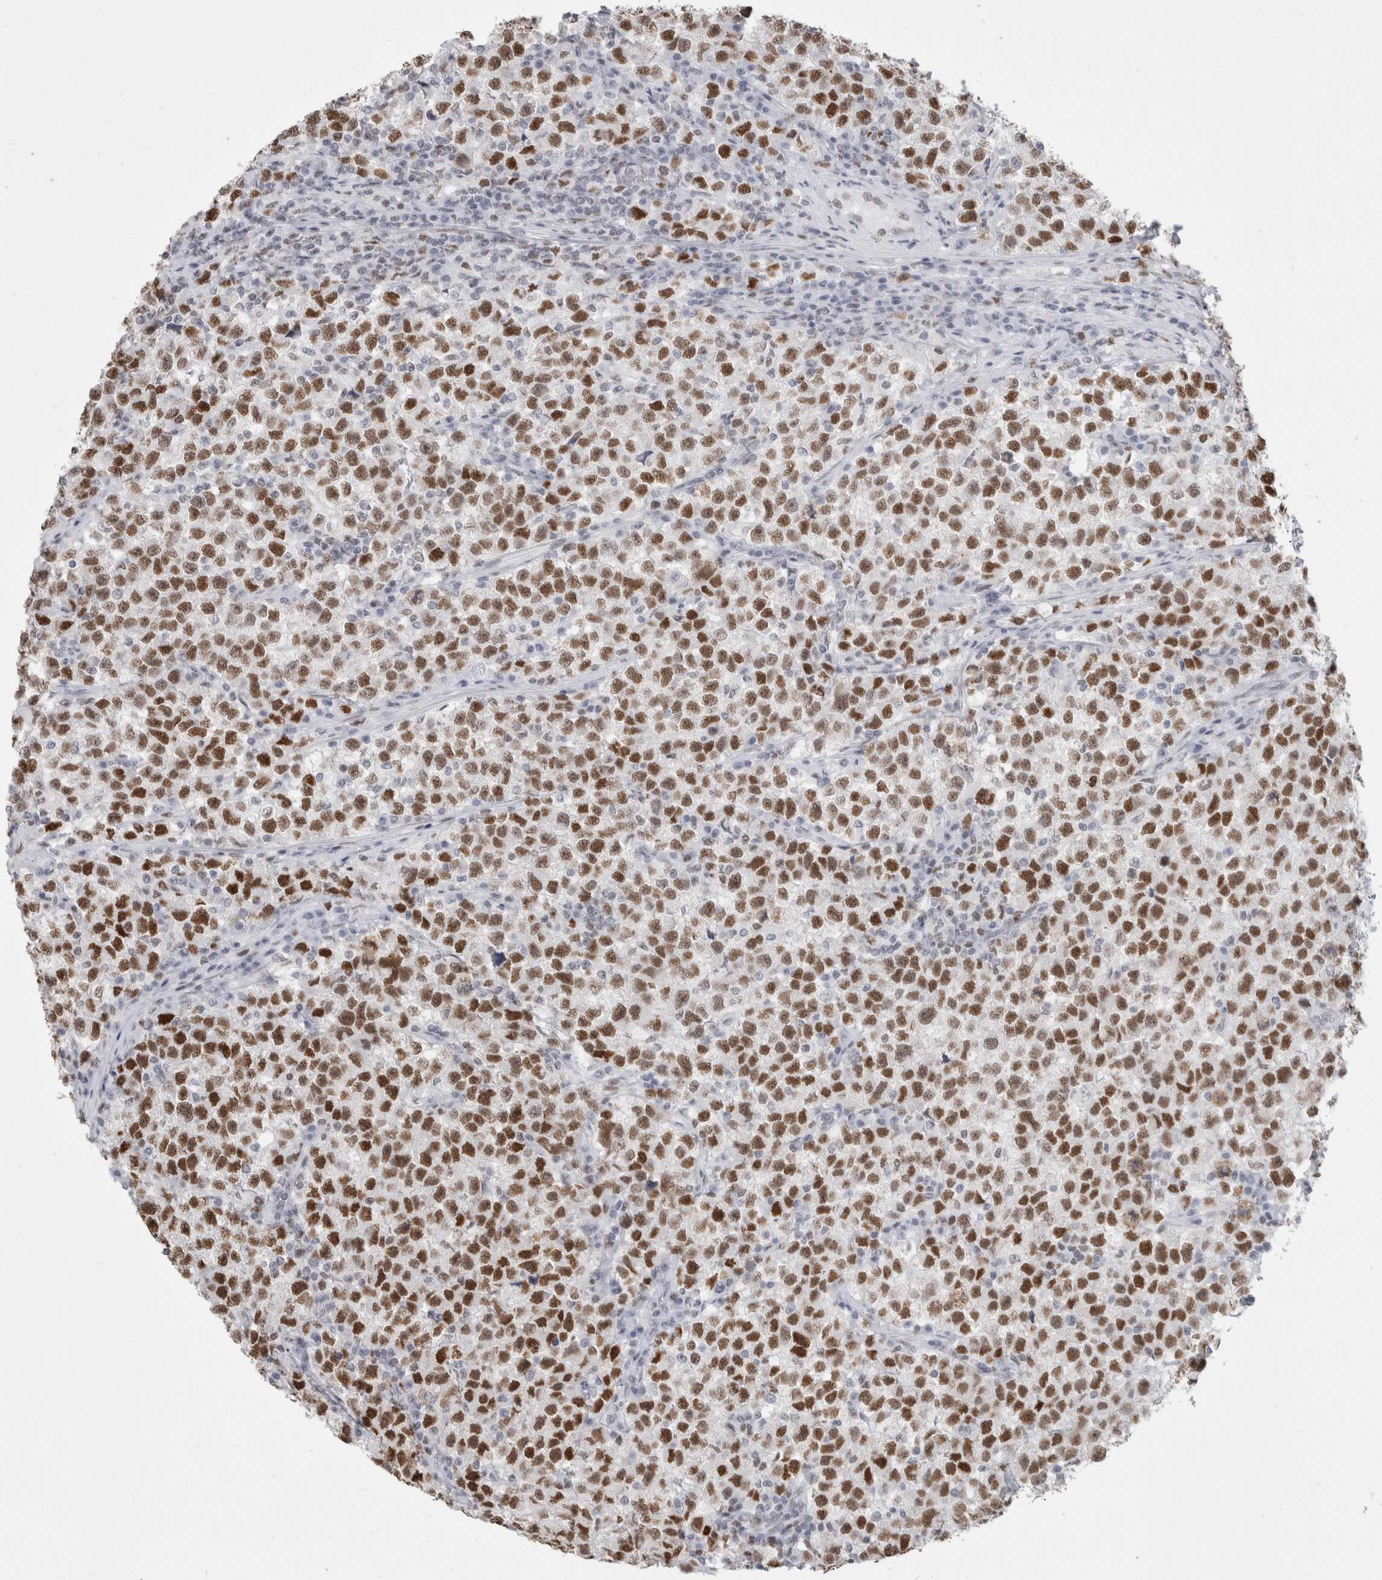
{"staining": {"intensity": "strong", "quantity": ">75%", "location": "nuclear"}, "tissue": "testis cancer", "cell_type": "Tumor cells", "image_type": "cancer", "snomed": [{"axis": "morphology", "description": "Seminoma, NOS"}, {"axis": "topography", "description": "Testis"}], "caption": "This is an image of immunohistochemistry staining of testis seminoma, which shows strong expression in the nuclear of tumor cells.", "gene": "SMARCC1", "patient": {"sex": "male", "age": 22}}